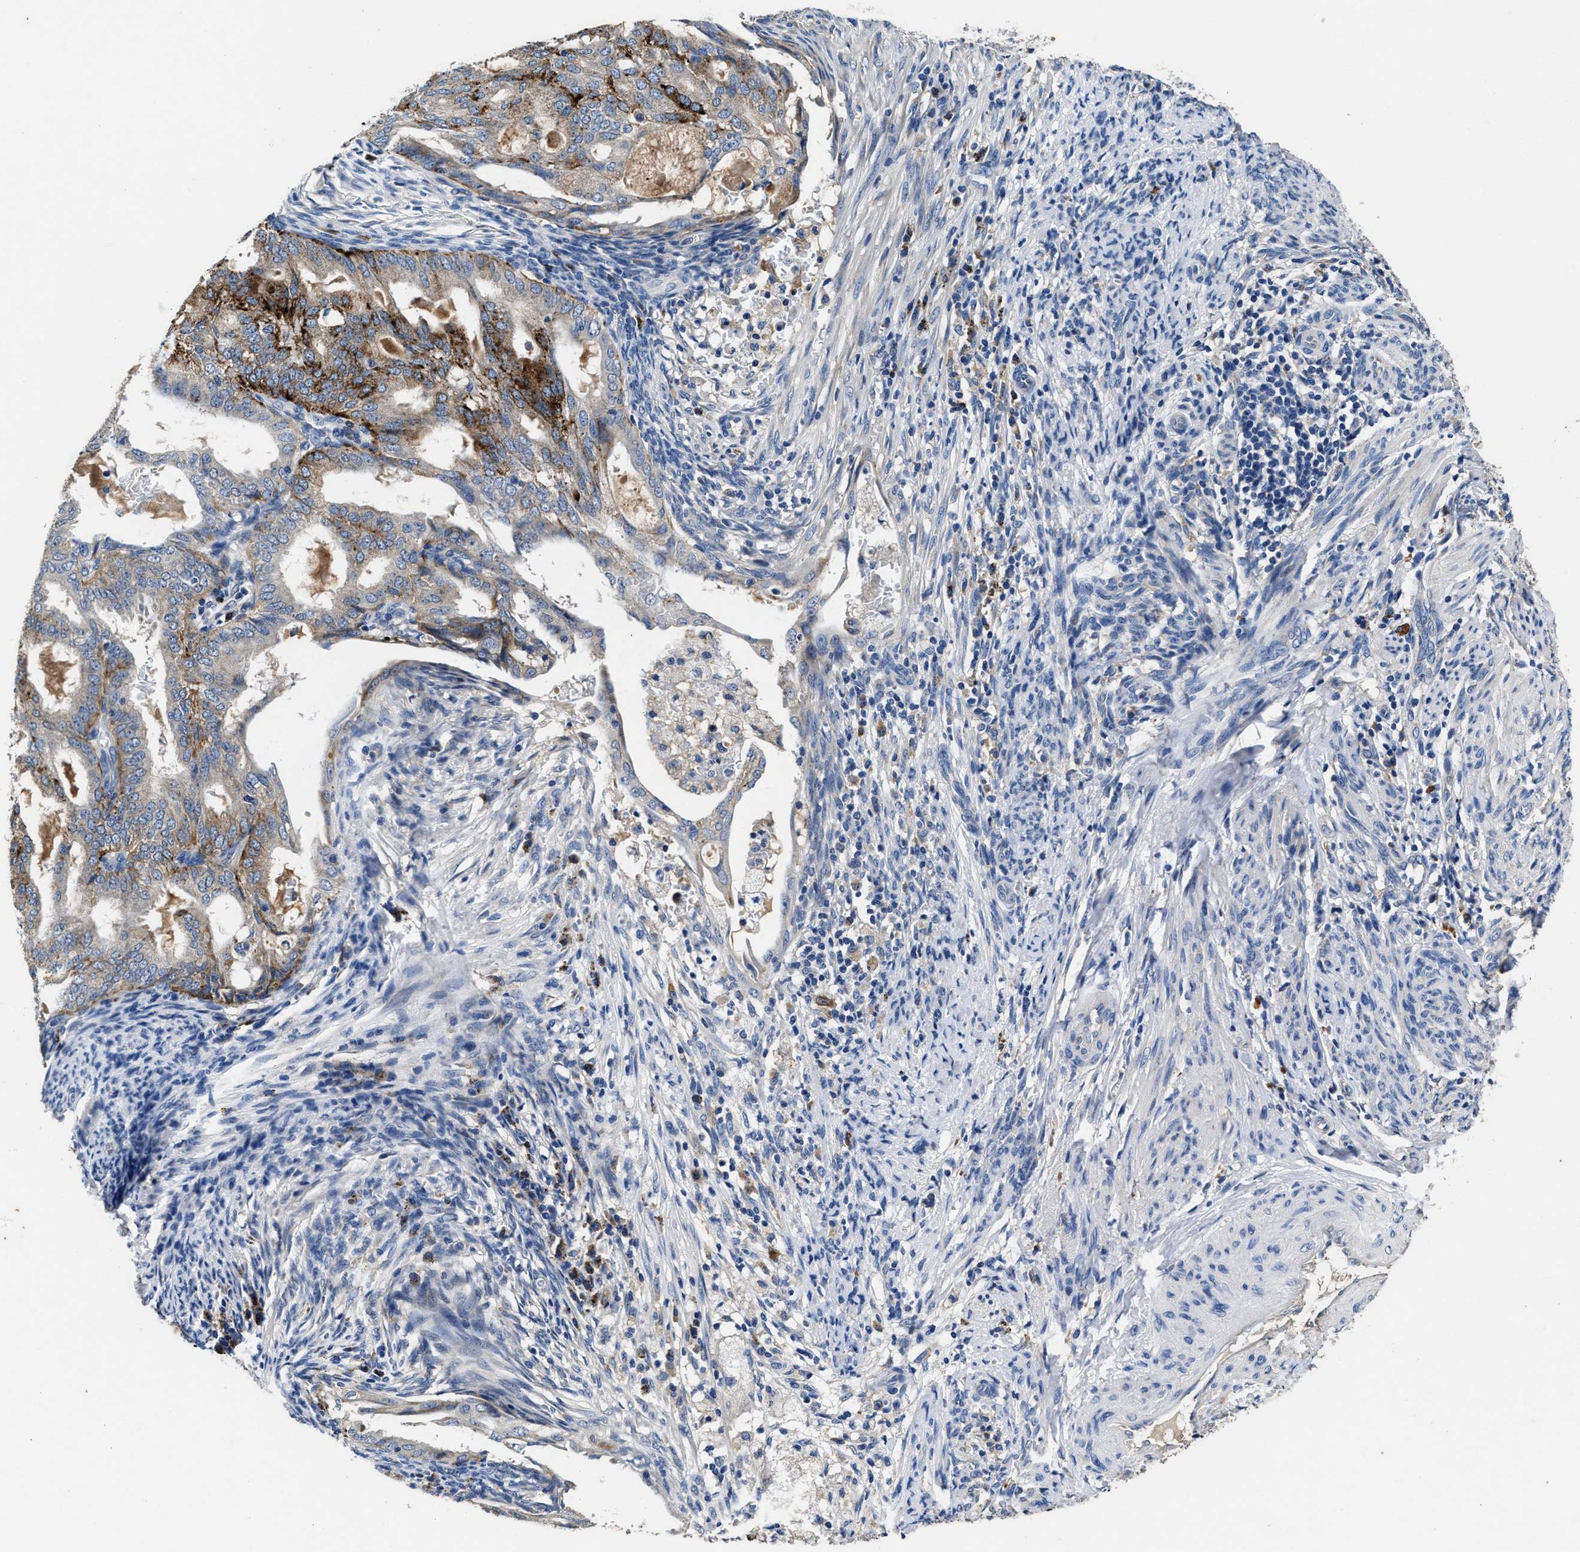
{"staining": {"intensity": "moderate", "quantity": ">75%", "location": "cytoplasmic/membranous"}, "tissue": "endometrial cancer", "cell_type": "Tumor cells", "image_type": "cancer", "snomed": [{"axis": "morphology", "description": "Adenocarcinoma, NOS"}, {"axis": "topography", "description": "Endometrium"}], "caption": "A photomicrograph of human endometrial adenocarcinoma stained for a protein displays moderate cytoplasmic/membranous brown staining in tumor cells. (IHC, brightfield microscopy, high magnification).", "gene": "UBR4", "patient": {"sex": "female", "age": 58}}